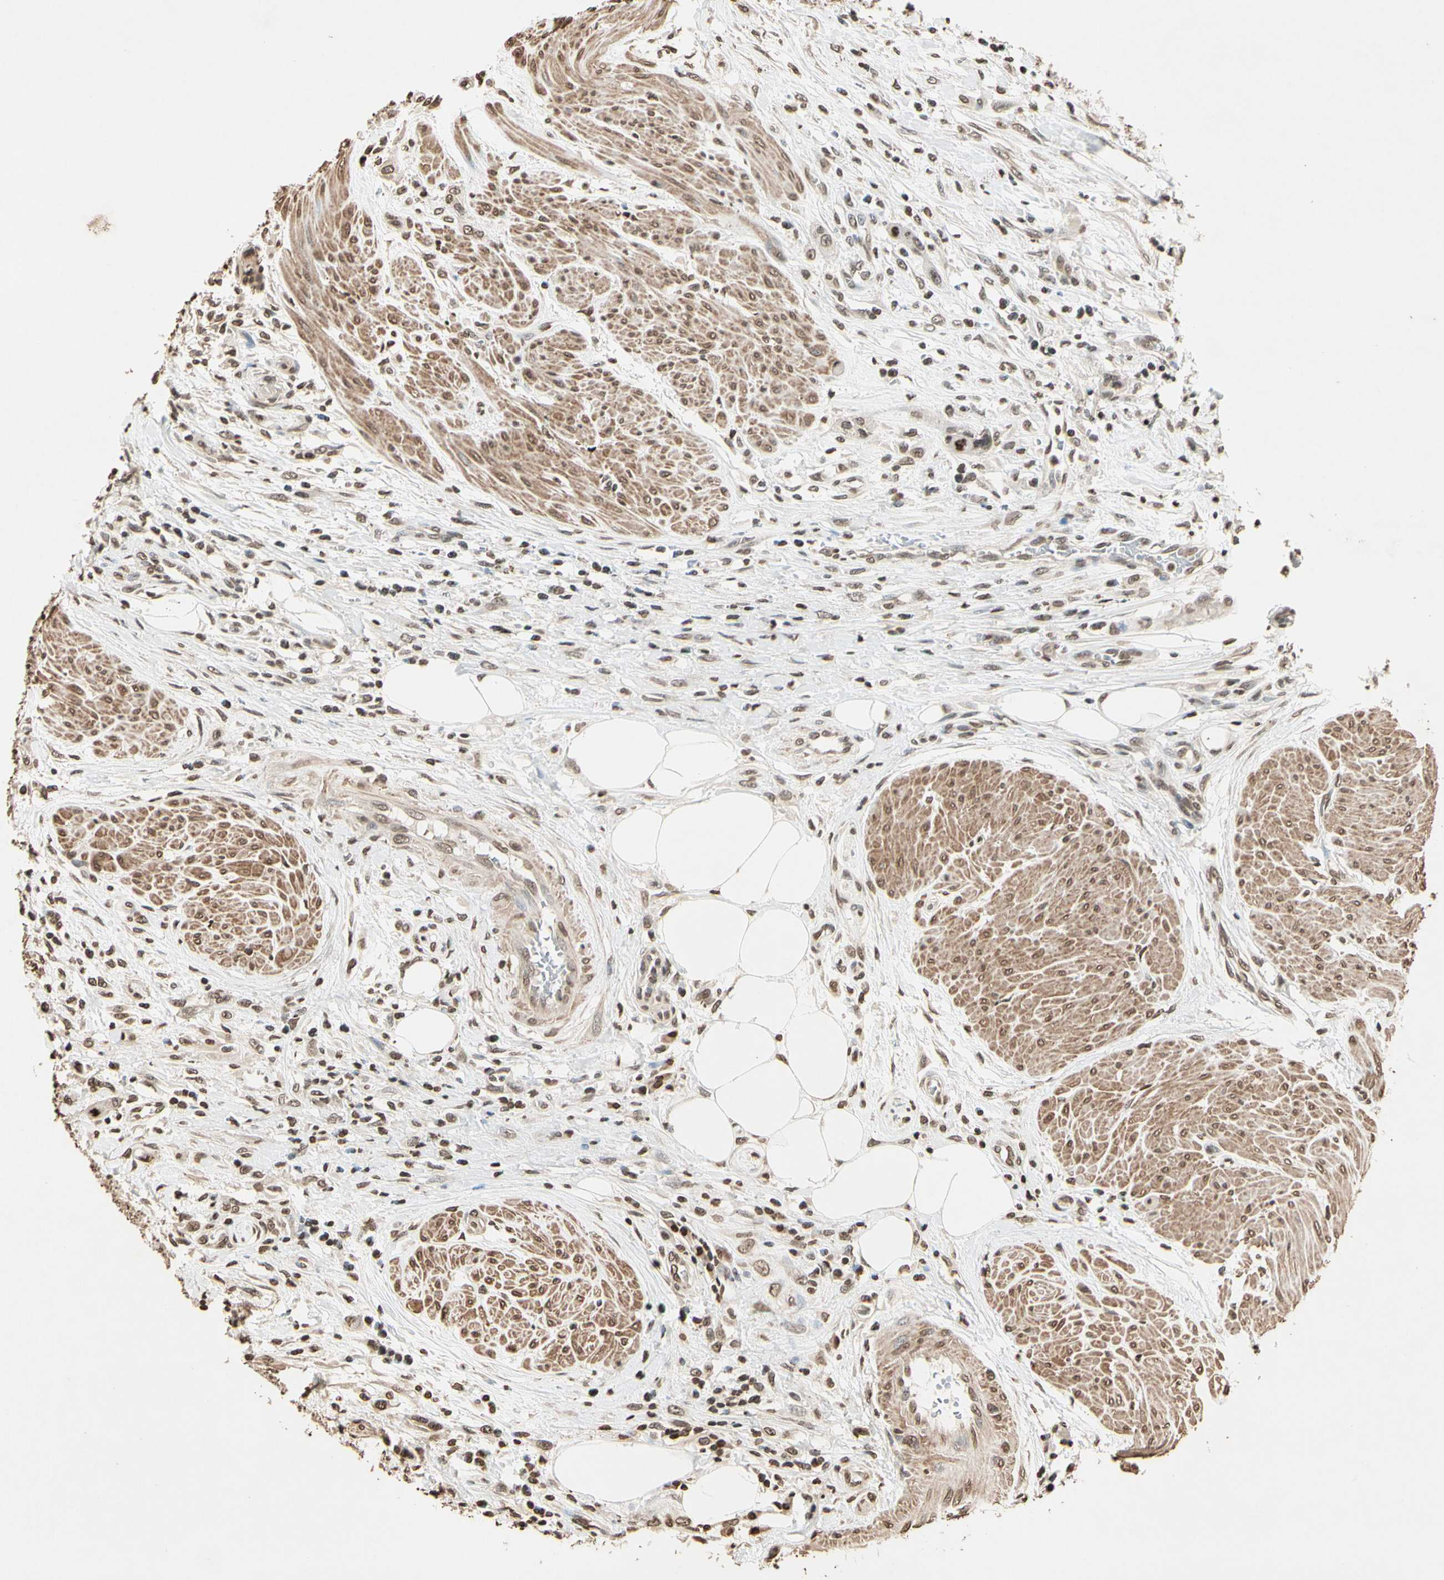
{"staining": {"intensity": "weak", "quantity": "25%-75%", "location": "nuclear"}, "tissue": "urothelial cancer", "cell_type": "Tumor cells", "image_type": "cancer", "snomed": [{"axis": "morphology", "description": "Urothelial carcinoma, High grade"}, {"axis": "topography", "description": "Urinary bladder"}], "caption": "DAB (3,3'-diaminobenzidine) immunohistochemical staining of urothelial cancer exhibits weak nuclear protein positivity in about 25%-75% of tumor cells. Using DAB (brown) and hematoxylin (blue) stains, captured at high magnification using brightfield microscopy.", "gene": "TOP1", "patient": {"sex": "male", "age": 35}}